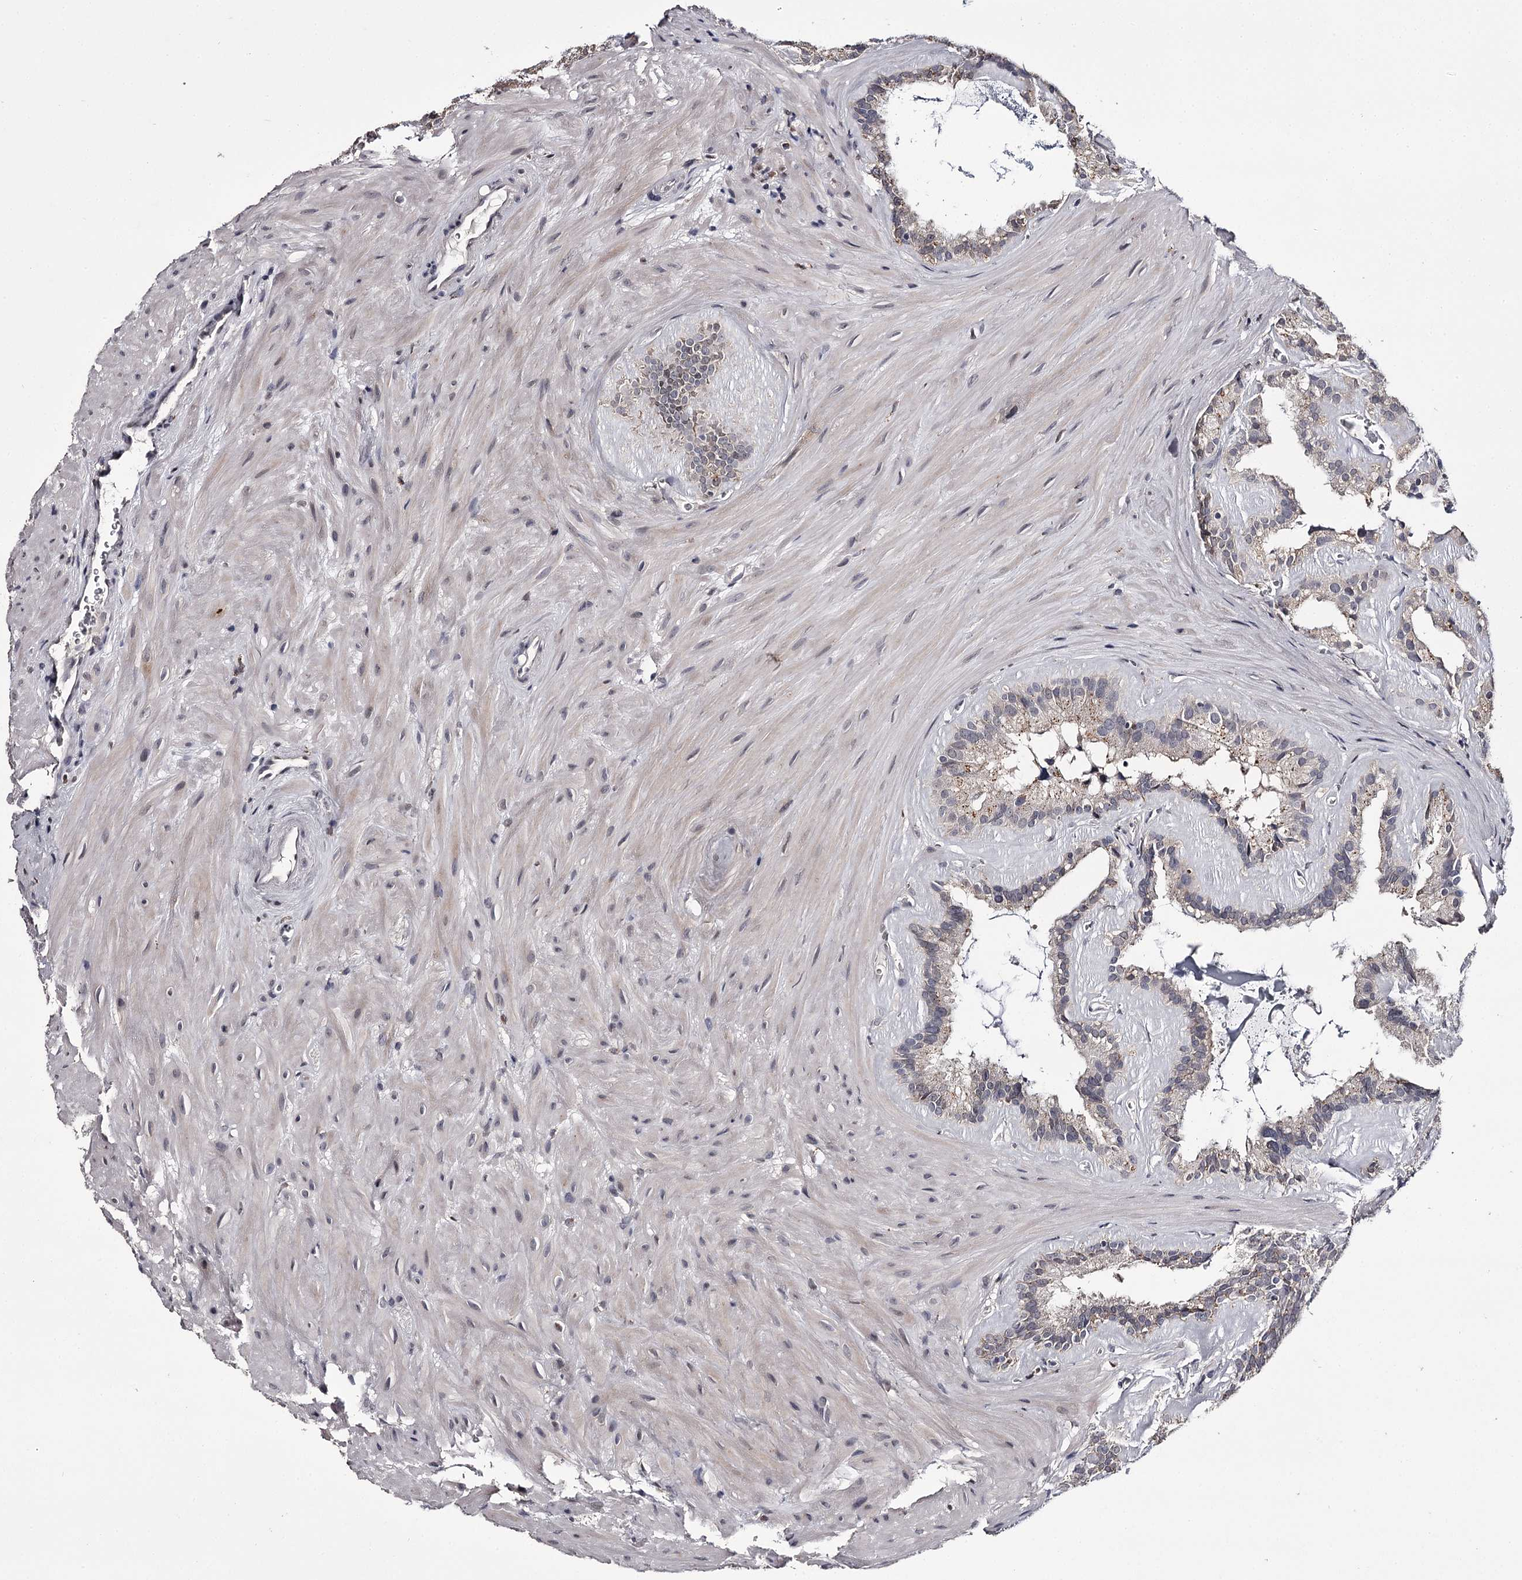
{"staining": {"intensity": "moderate", "quantity": "<25%", "location": "cytoplasmic/membranous"}, "tissue": "seminal vesicle", "cell_type": "Glandular cells", "image_type": "normal", "snomed": [{"axis": "morphology", "description": "Normal tissue, NOS"}, {"axis": "topography", "description": "Prostate"}, {"axis": "topography", "description": "Seminal veicle"}], "caption": "Protein staining of unremarkable seminal vesicle reveals moderate cytoplasmic/membranous positivity in approximately <25% of glandular cells. The staining was performed using DAB (3,3'-diaminobenzidine) to visualize the protein expression in brown, while the nuclei were stained in blue with hematoxylin (Magnification: 20x).", "gene": "SLC32A1", "patient": {"sex": "male", "age": 59}}